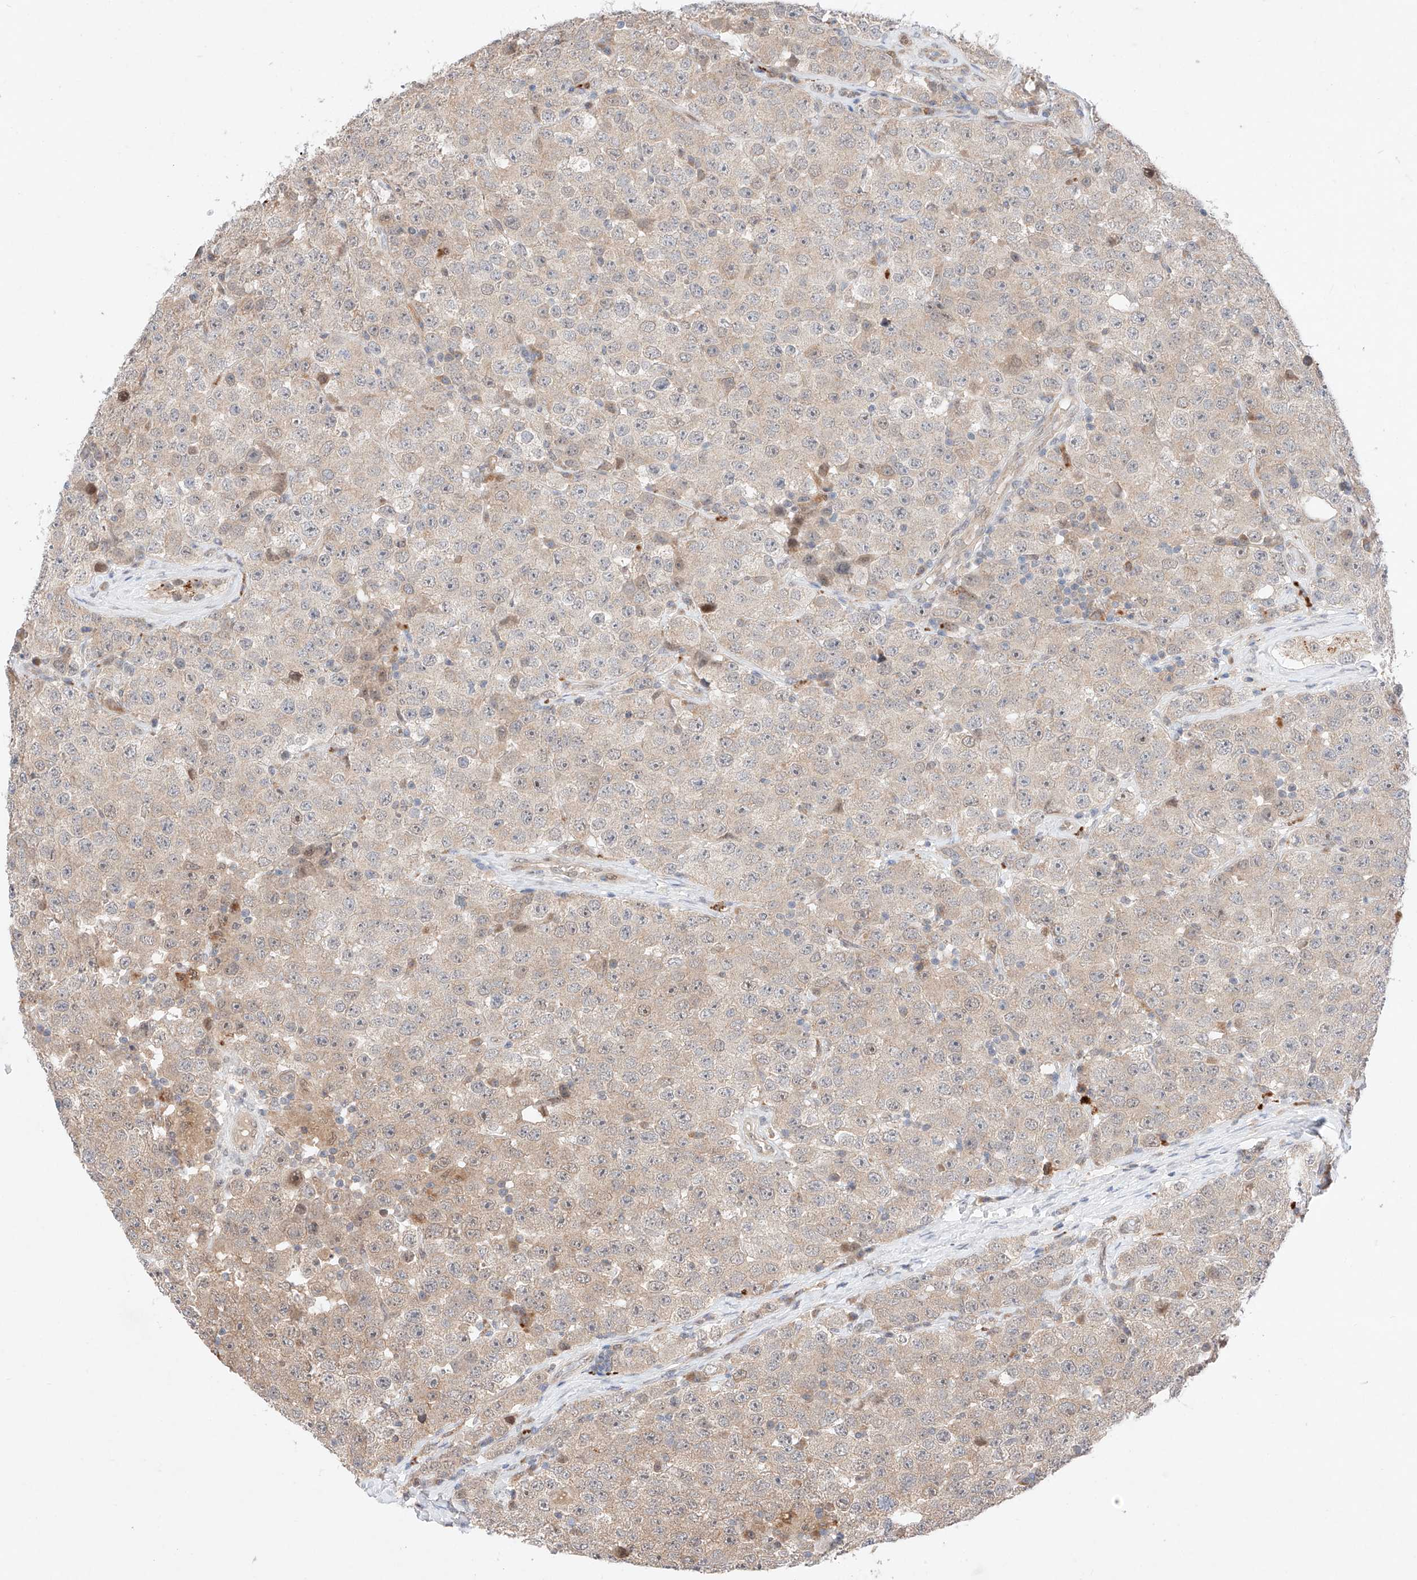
{"staining": {"intensity": "weak", "quantity": "25%-75%", "location": "cytoplasmic/membranous"}, "tissue": "testis cancer", "cell_type": "Tumor cells", "image_type": "cancer", "snomed": [{"axis": "morphology", "description": "Seminoma, NOS"}, {"axis": "topography", "description": "Testis"}], "caption": "Immunohistochemistry (IHC) photomicrograph of seminoma (testis) stained for a protein (brown), which shows low levels of weak cytoplasmic/membranous staining in about 25%-75% of tumor cells.", "gene": "GCNT1", "patient": {"sex": "male", "age": 28}}